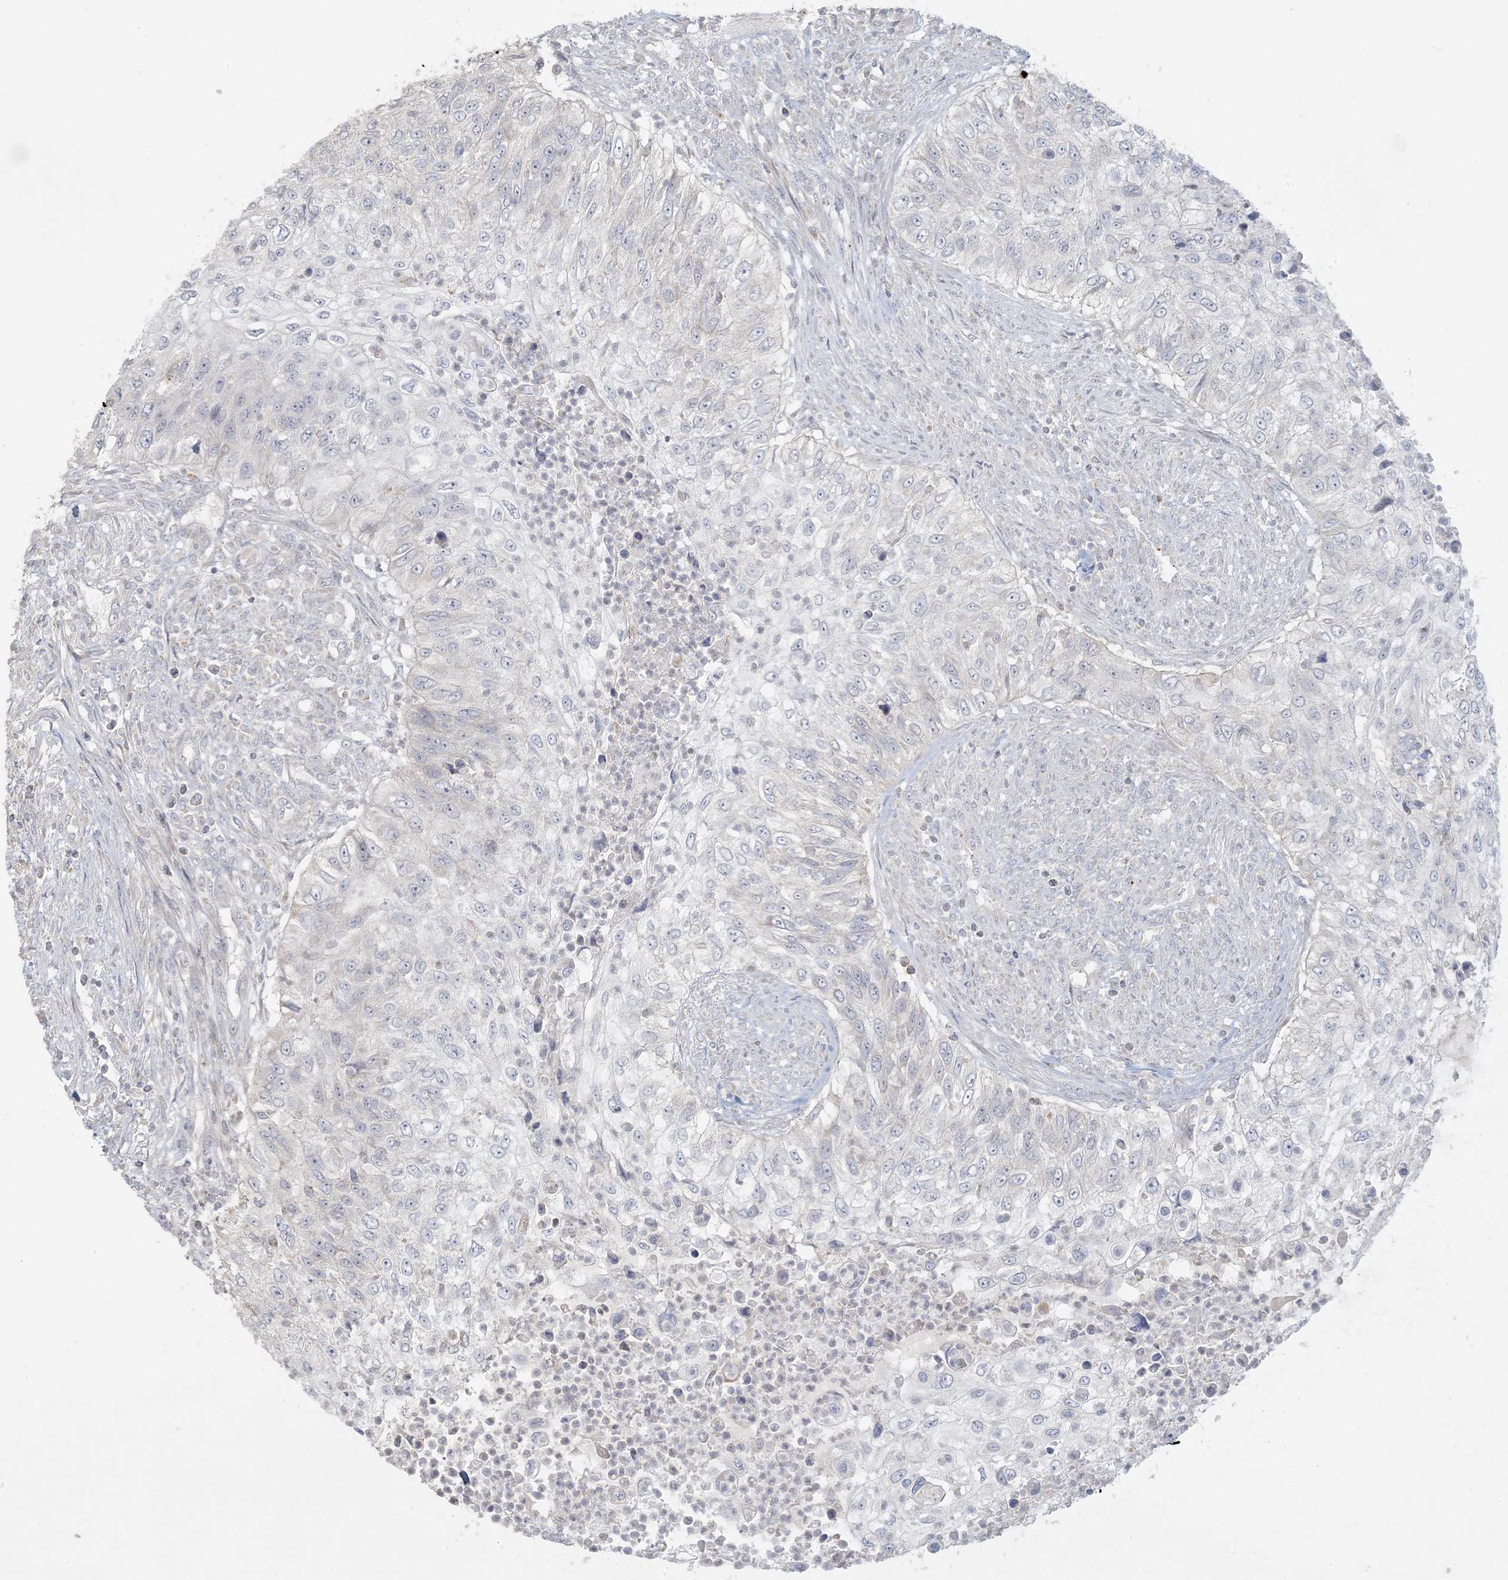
{"staining": {"intensity": "negative", "quantity": "none", "location": "none"}, "tissue": "urothelial cancer", "cell_type": "Tumor cells", "image_type": "cancer", "snomed": [{"axis": "morphology", "description": "Urothelial carcinoma, High grade"}, {"axis": "topography", "description": "Urinary bladder"}], "caption": "Tumor cells are negative for protein expression in human urothelial cancer.", "gene": "MCAT", "patient": {"sex": "female", "age": 60}}